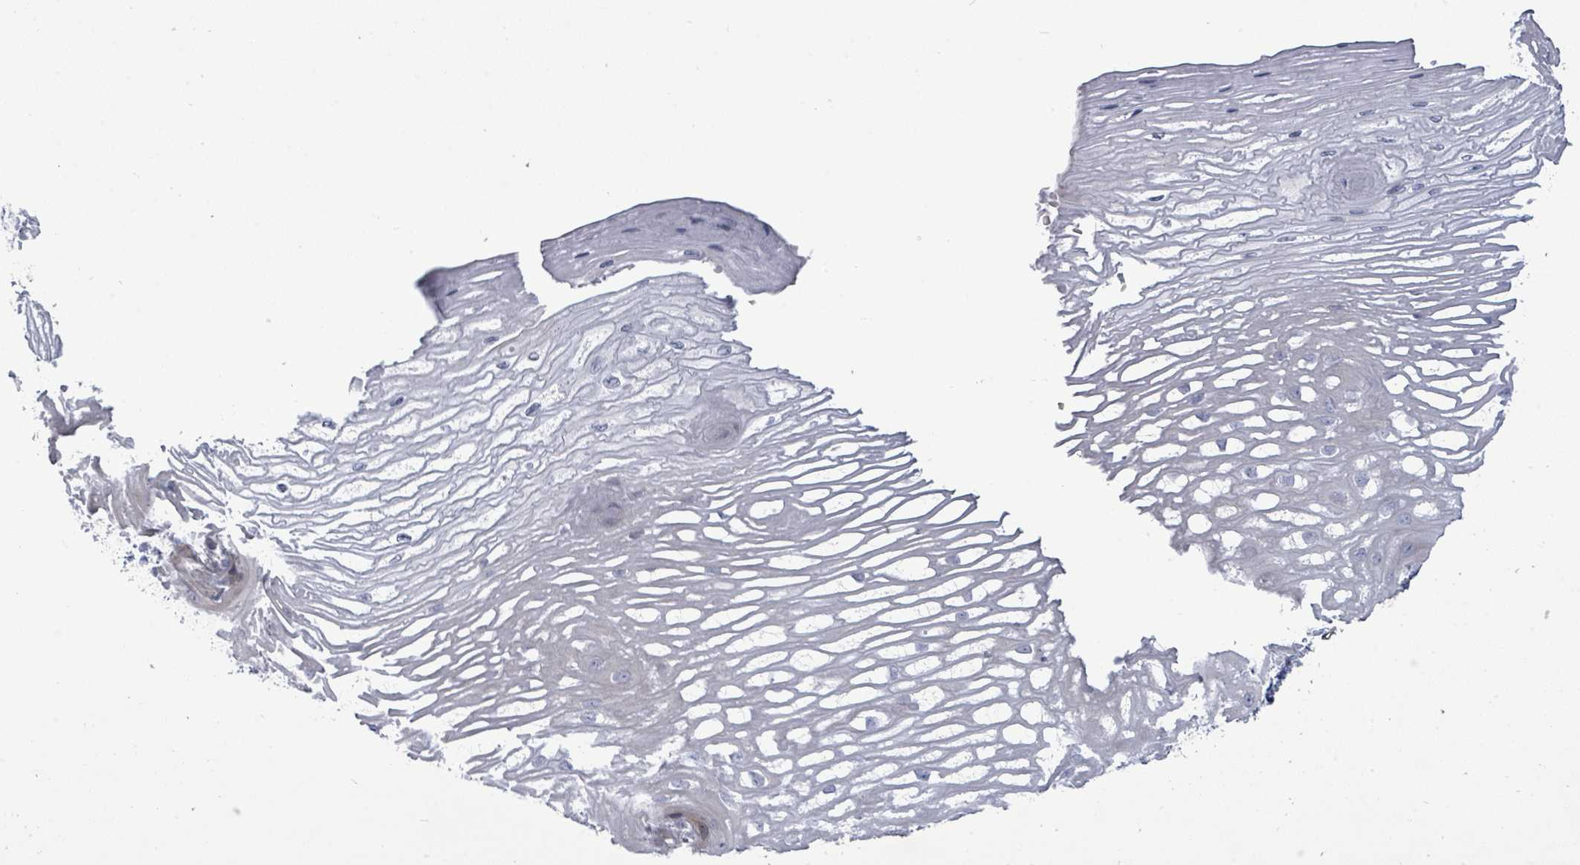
{"staining": {"intensity": "weak", "quantity": "<25%", "location": "cytoplasmic/membranous"}, "tissue": "esophagus", "cell_type": "Squamous epithelial cells", "image_type": "normal", "snomed": [{"axis": "morphology", "description": "Normal tissue, NOS"}, {"axis": "topography", "description": "Esophagus"}], "caption": "A micrograph of esophagus stained for a protein demonstrates no brown staining in squamous epithelial cells.", "gene": "CT45A10", "patient": {"sex": "male", "age": 69}}